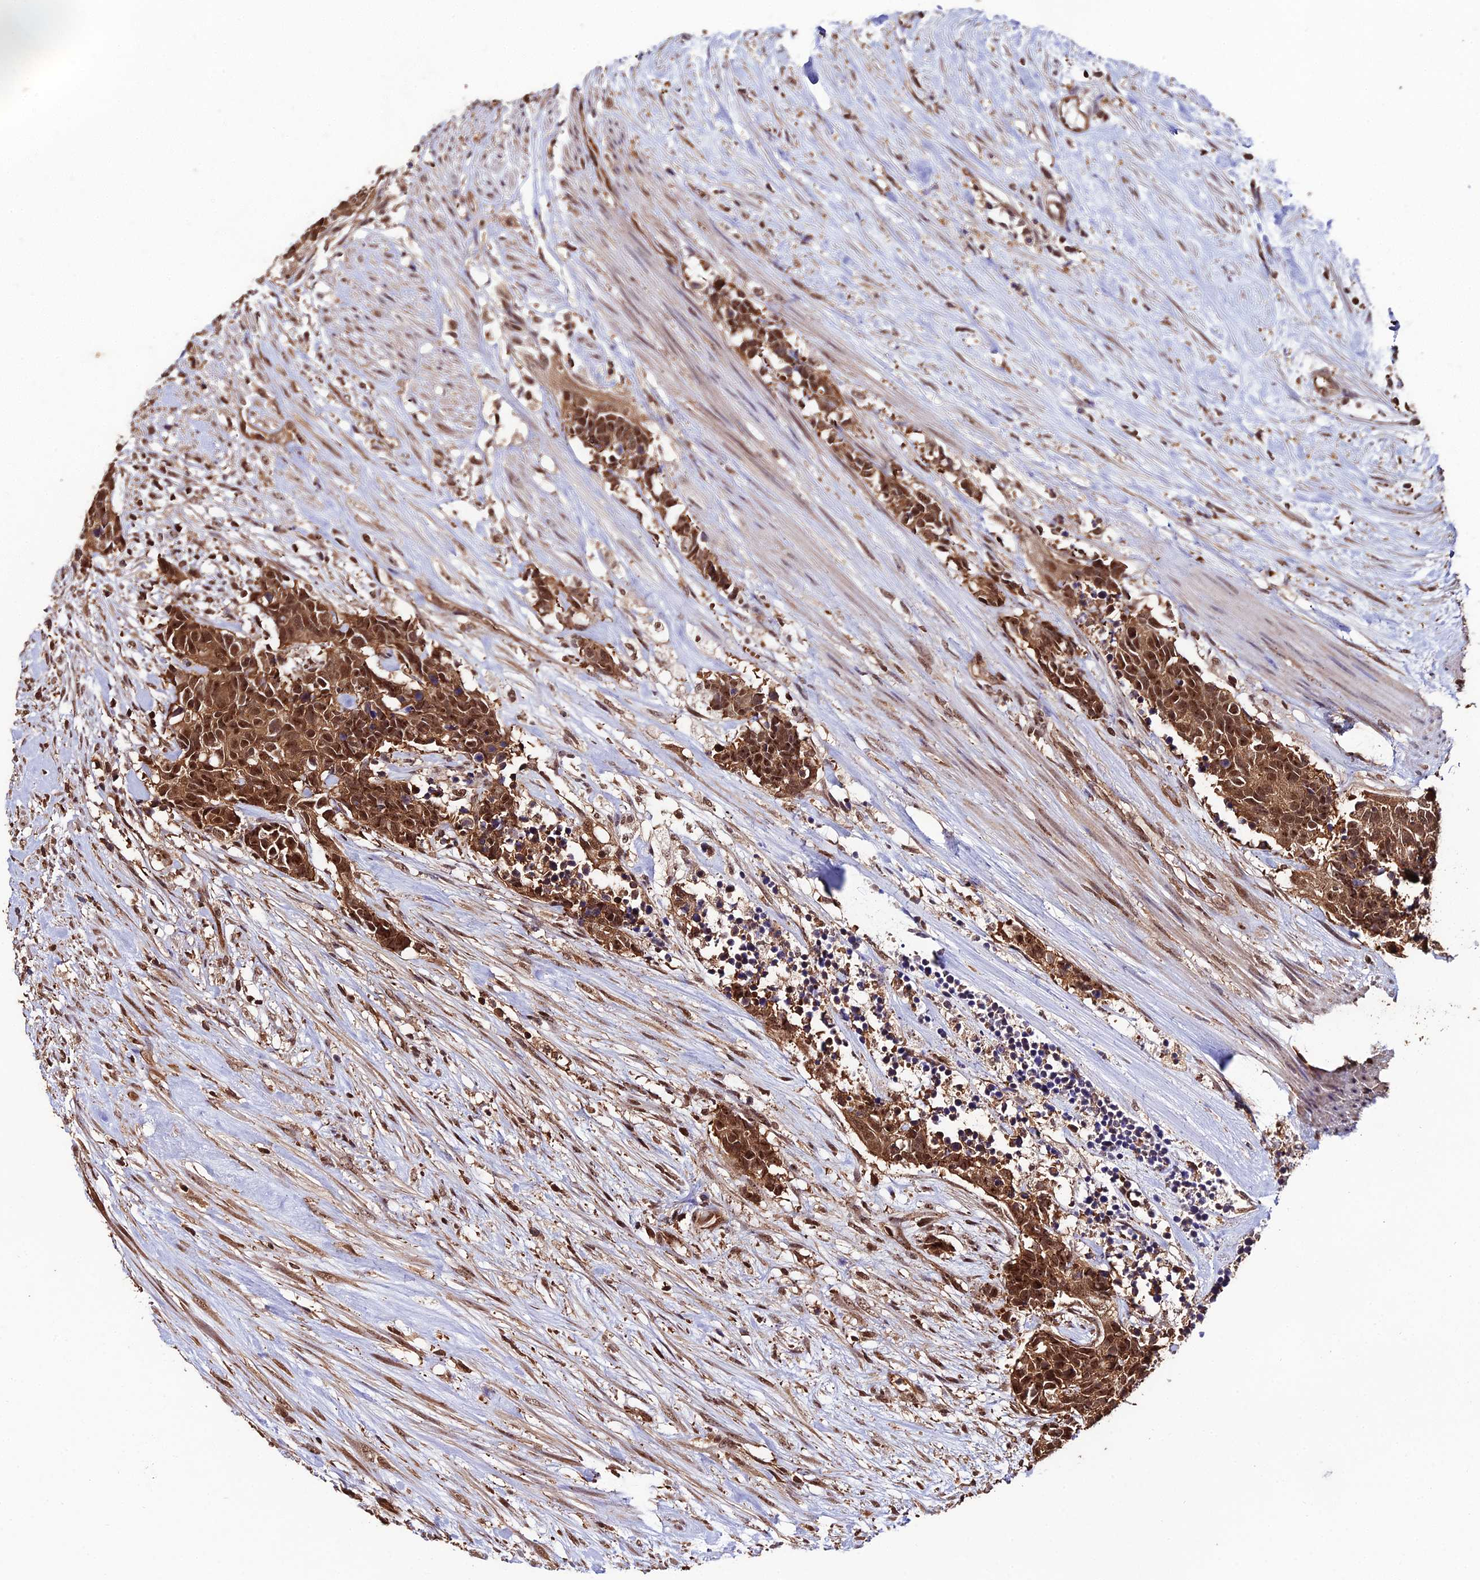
{"staining": {"intensity": "moderate", "quantity": ">75%", "location": "cytoplasmic/membranous,nuclear"}, "tissue": "carcinoid", "cell_type": "Tumor cells", "image_type": "cancer", "snomed": [{"axis": "morphology", "description": "Carcinoma, NOS"}, {"axis": "morphology", "description": "Carcinoid, malignant, NOS"}, {"axis": "topography", "description": "Prostate"}], "caption": "Carcinoid stained for a protein shows moderate cytoplasmic/membranous and nuclear positivity in tumor cells.", "gene": "PPP4C", "patient": {"sex": "male", "age": 57}}